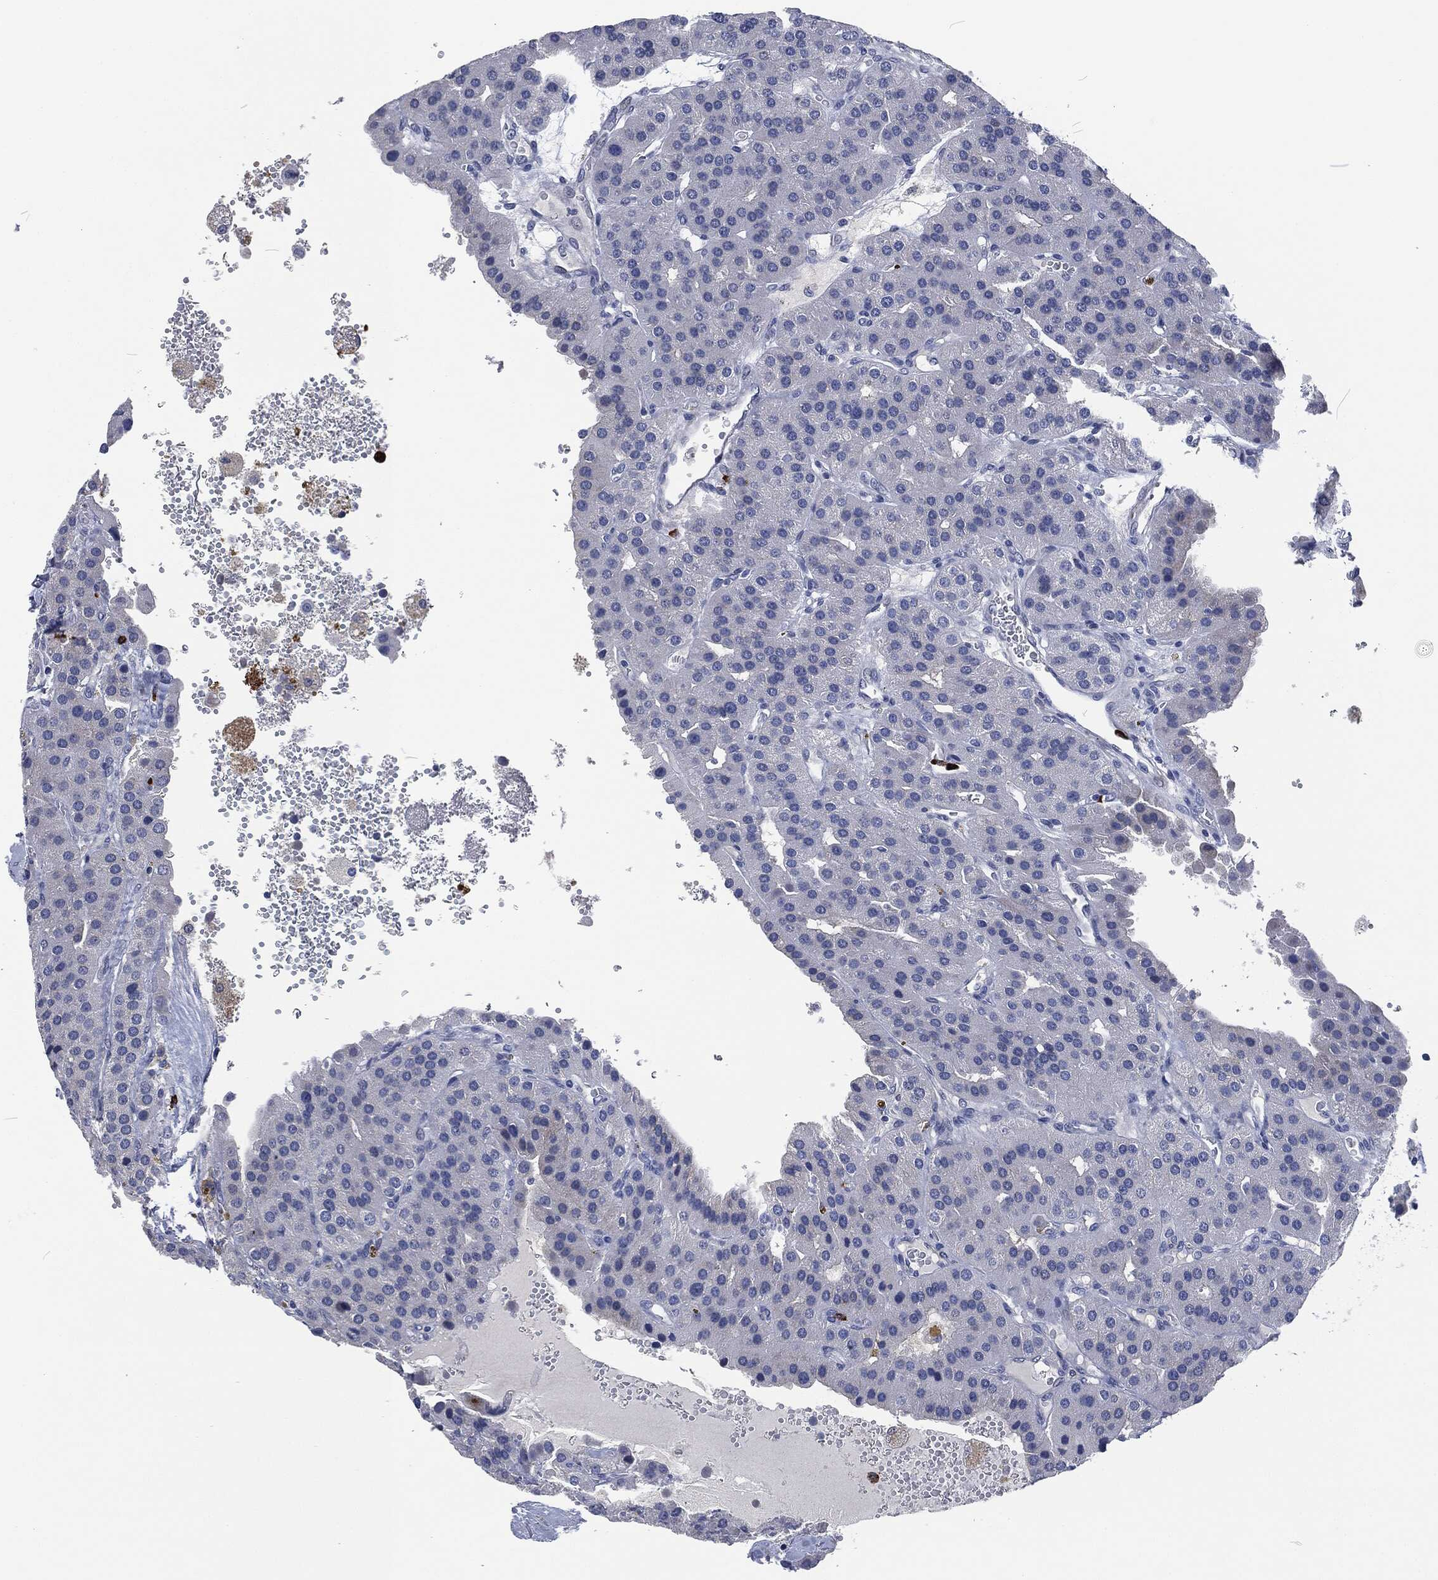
{"staining": {"intensity": "negative", "quantity": "none", "location": "none"}, "tissue": "parathyroid gland", "cell_type": "Glandular cells", "image_type": "normal", "snomed": [{"axis": "morphology", "description": "Normal tissue, NOS"}, {"axis": "morphology", "description": "Adenoma, NOS"}, {"axis": "topography", "description": "Parathyroid gland"}], "caption": "Immunohistochemistry (IHC) histopathology image of unremarkable parathyroid gland stained for a protein (brown), which demonstrates no positivity in glandular cells. (Stains: DAB (3,3'-diaminobenzidine) immunohistochemistry with hematoxylin counter stain, Microscopy: brightfield microscopy at high magnification).", "gene": "MPO", "patient": {"sex": "female", "age": 86}}